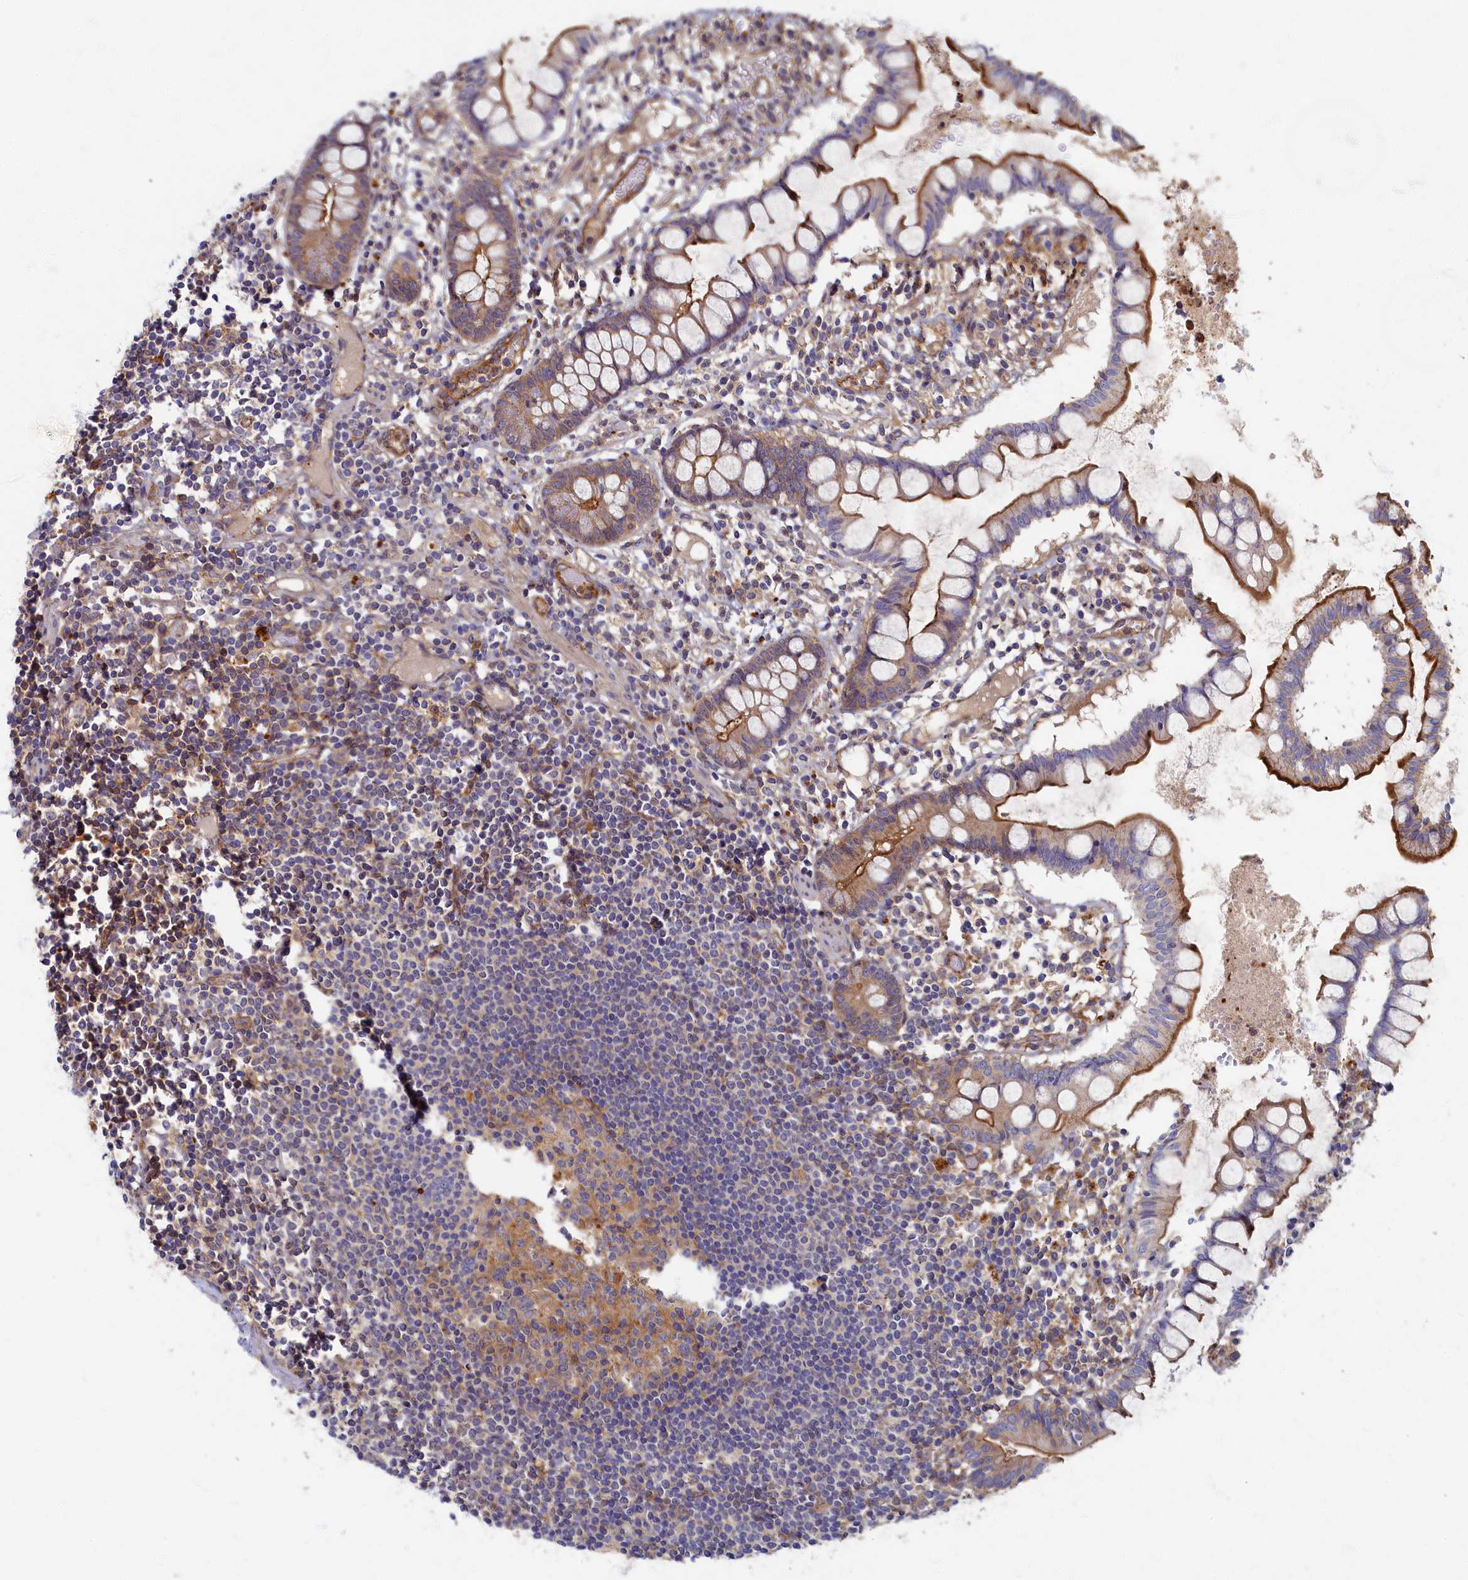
{"staining": {"intensity": "negative", "quantity": "none", "location": "none"}, "tissue": "colon", "cell_type": "Endothelial cells", "image_type": "normal", "snomed": [{"axis": "morphology", "description": "Normal tissue, NOS"}, {"axis": "morphology", "description": "Adenocarcinoma, NOS"}, {"axis": "topography", "description": "Colon"}], "caption": "DAB immunohistochemical staining of unremarkable colon exhibits no significant staining in endothelial cells. (Stains: DAB immunohistochemistry (IHC) with hematoxylin counter stain, Microscopy: brightfield microscopy at high magnification).", "gene": "PSMG2", "patient": {"sex": "female", "age": 55}}